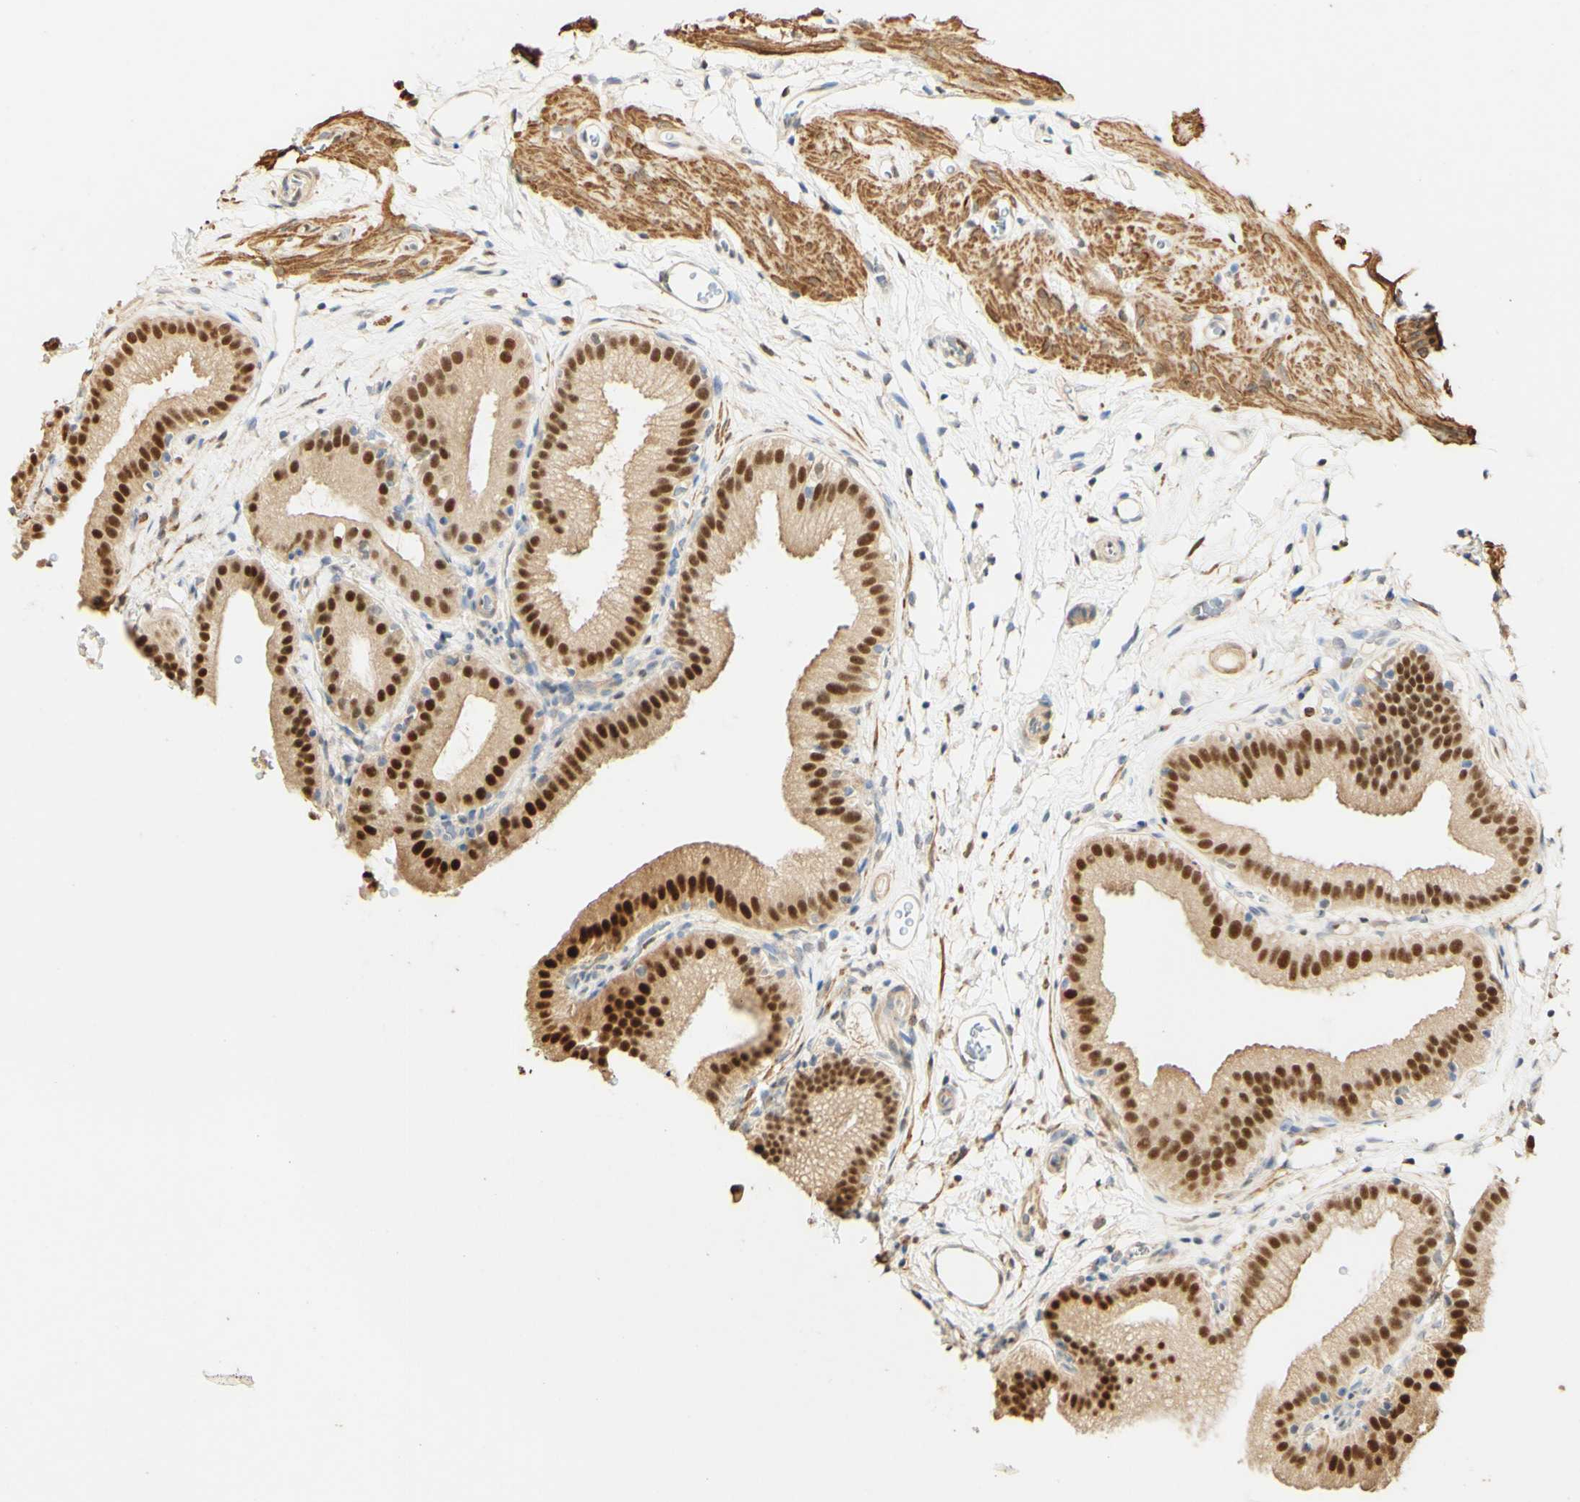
{"staining": {"intensity": "strong", "quantity": ">75%", "location": "cytoplasmic/membranous,nuclear"}, "tissue": "gallbladder", "cell_type": "Glandular cells", "image_type": "normal", "snomed": [{"axis": "morphology", "description": "Normal tissue, NOS"}, {"axis": "topography", "description": "Gallbladder"}], "caption": "The immunohistochemical stain highlights strong cytoplasmic/membranous,nuclear positivity in glandular cells of benign gallbladder.", "gene": "MAP3K4", "patient": {"sex": "male", "age": 54}}